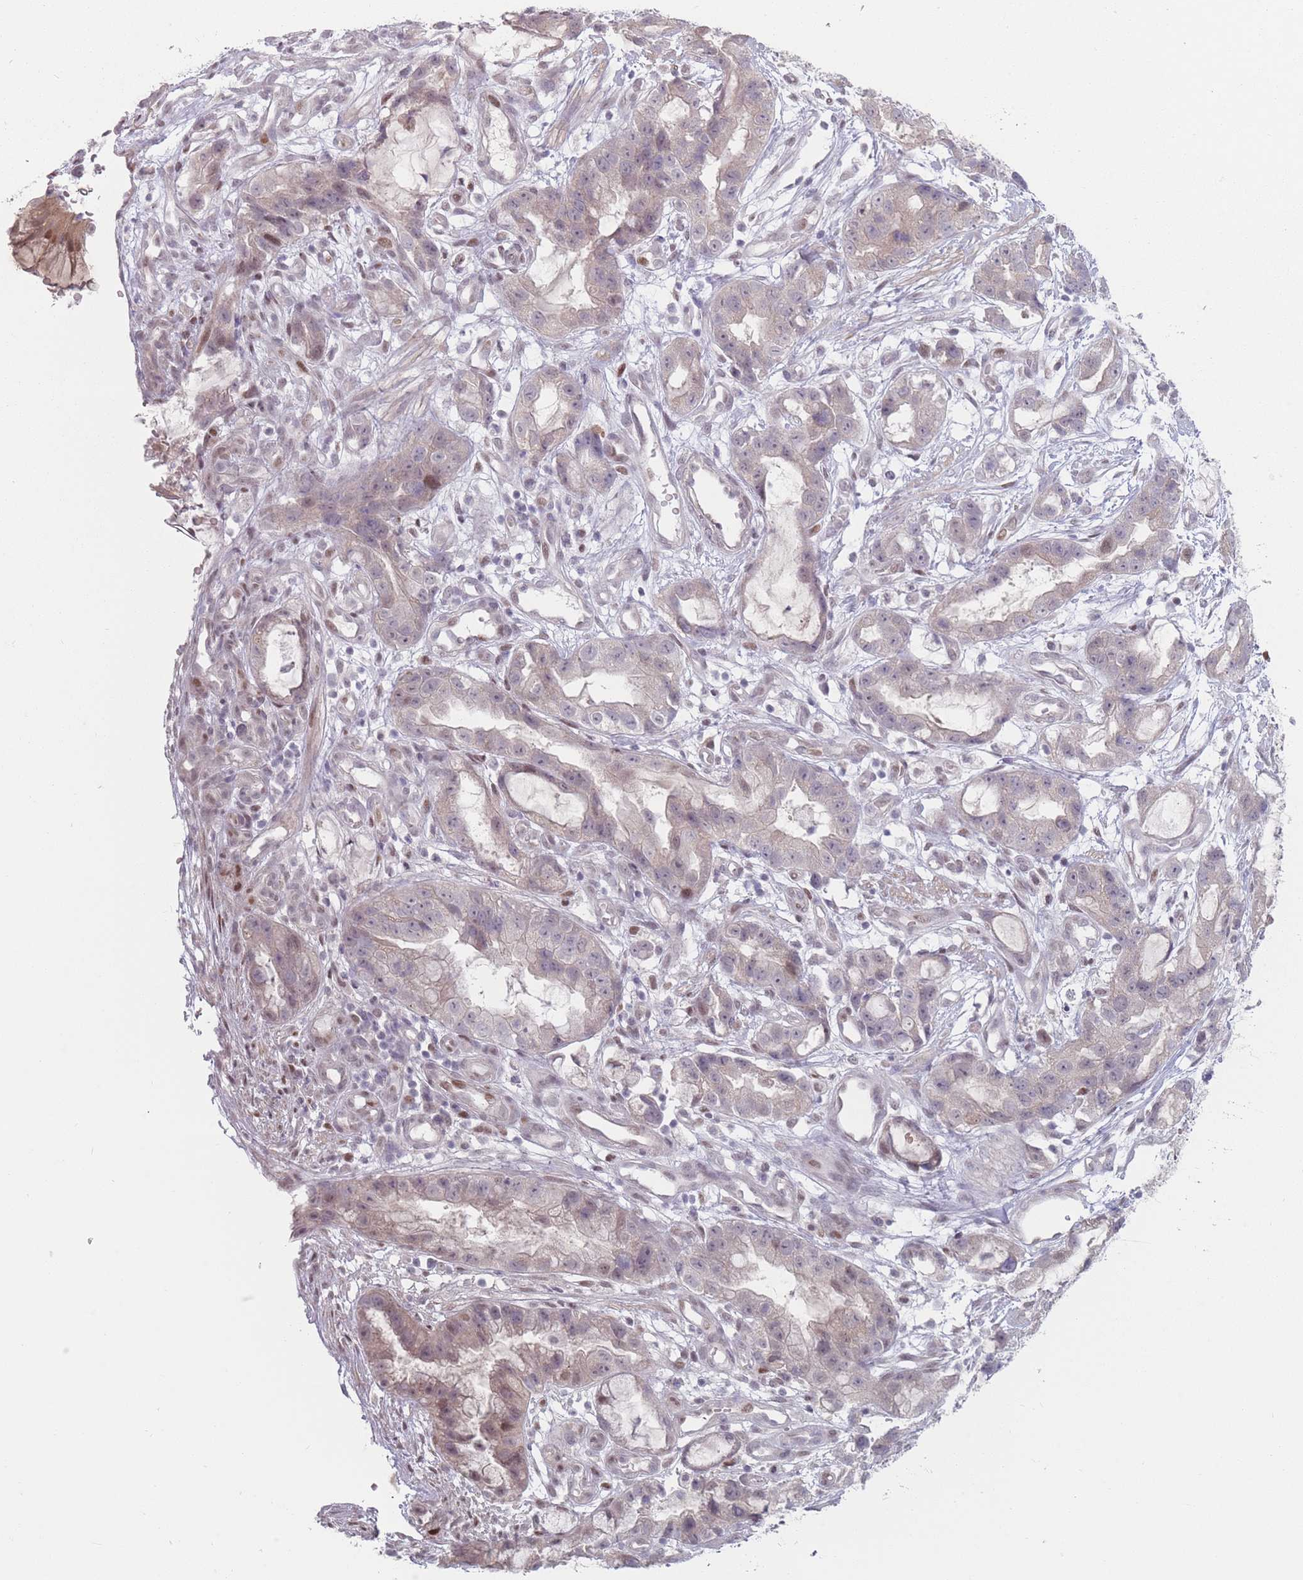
{"staining": {"intensity": "weak", "quantity": "25%-75%", "location": "cytoplasmic/membranous,nuclear"}, "tissue": "stomach cancer", "cell_type": "Tumor cells", "image_type": "cancer", "snomed": [{"axis": "morphology", "description": "Adenocarcinoma, NOS"}, {"axis": "topography", "description": "Stomach"}], "caption": "Weak cytoplasmic/membranous and nuclear protein positivity is present in approximately 25%-75% of tumor cells in stomach cancer. (Brightfield microscopy of DAB IHC at high magnification).", "gene": "SH3BGRL2", "patient": {"sex": "male", "age": 55}}